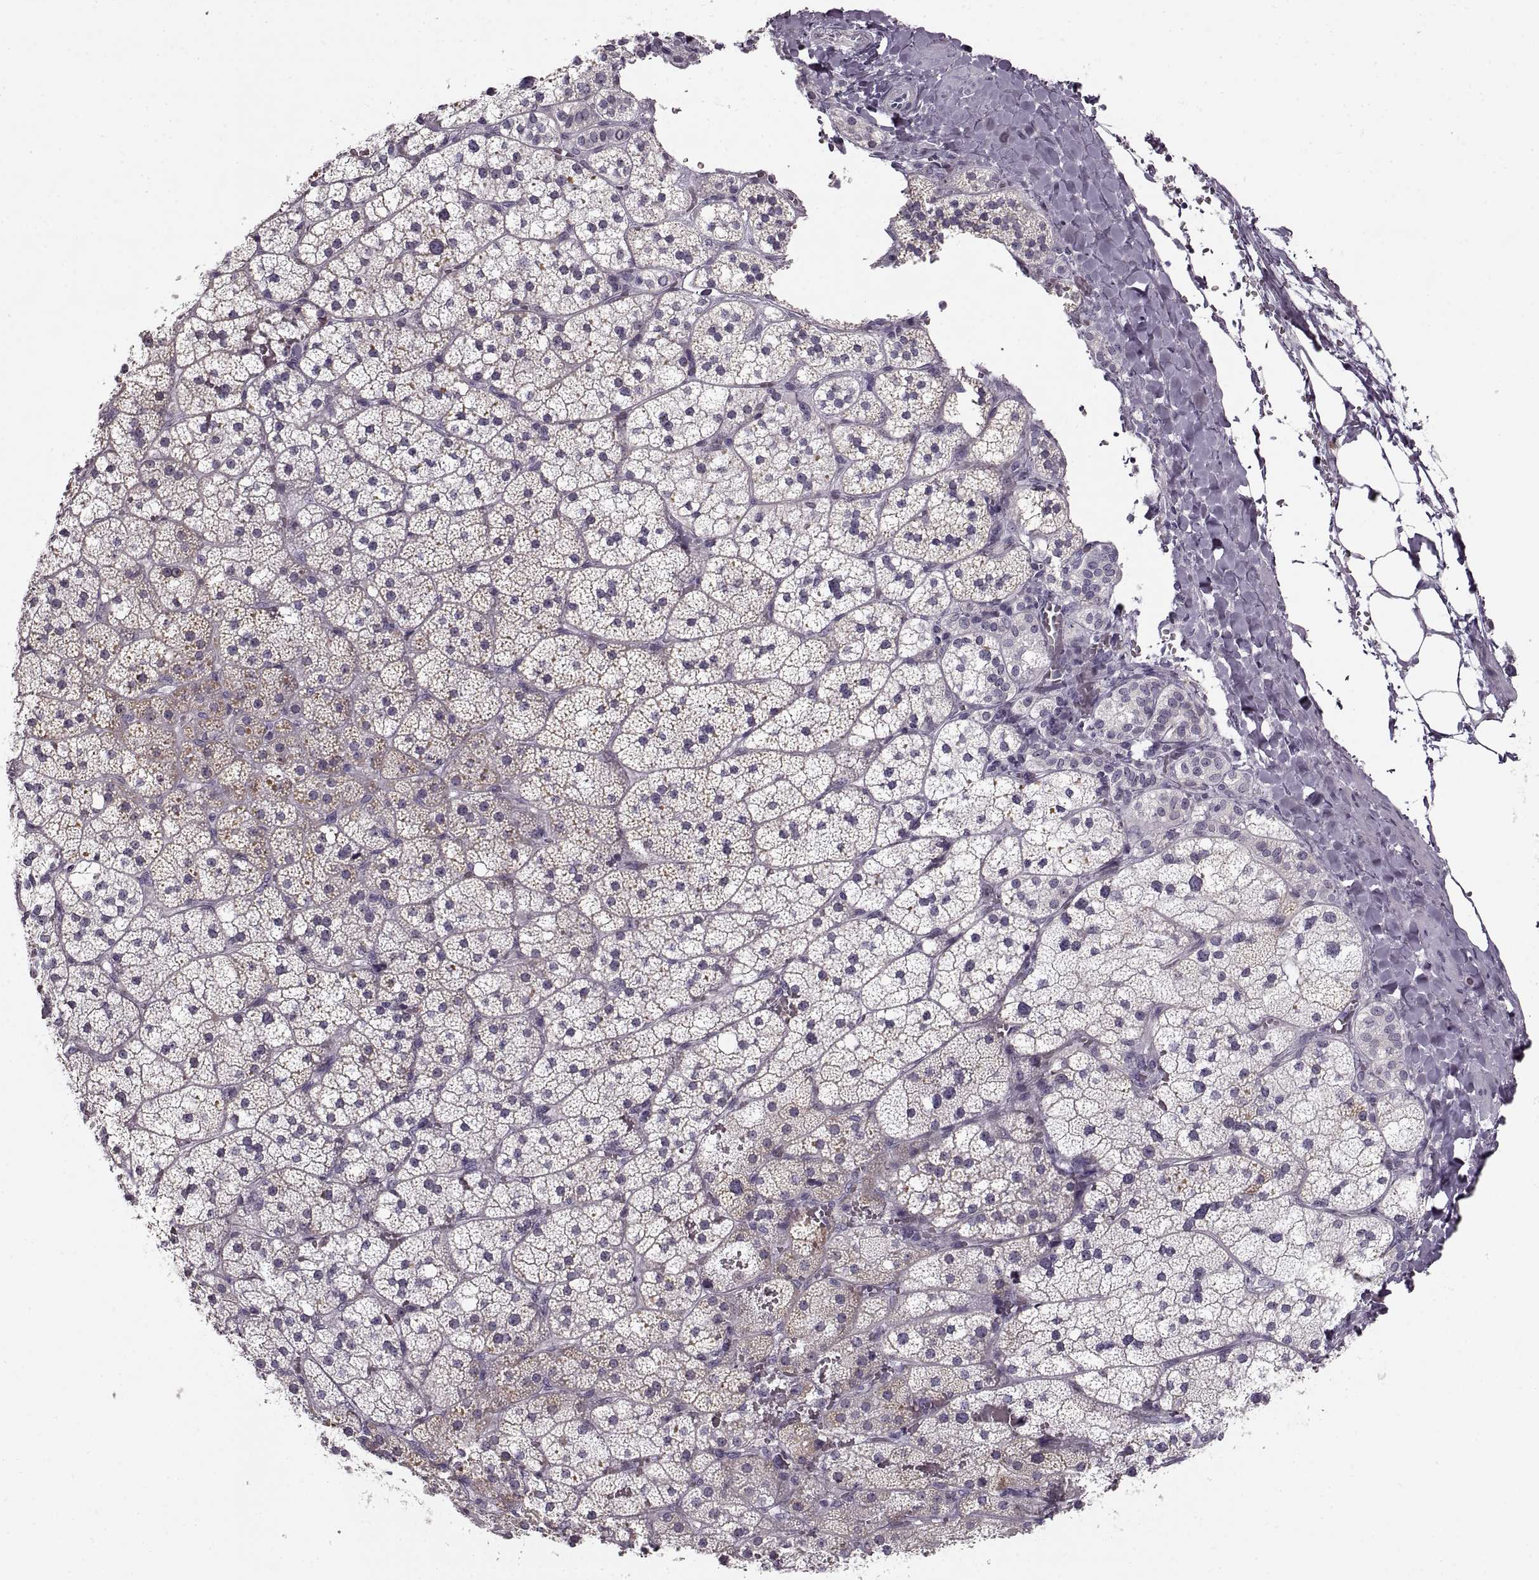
{"staining": {"intensity": "weak", "quantity": "<25%", "location": "cytoplasmic/membranous"}, "tissue": "adrenal gland", "cell_type": "Glandular cells", "image_type": "normal", "snomed": [{"axis": "morphology", "description": "Normal tissue, NOS"}, {"axis": "topography", "description": "Adrenal gland"}], "caption": "High power microscopy histopathology image of an immunohistochemistry (IHC) image of unremarkable adrenal gland, revealing no significant expression in glandular cells.", "gene": "CNTN1", "patient": {"sex": "male", "age": 53}}